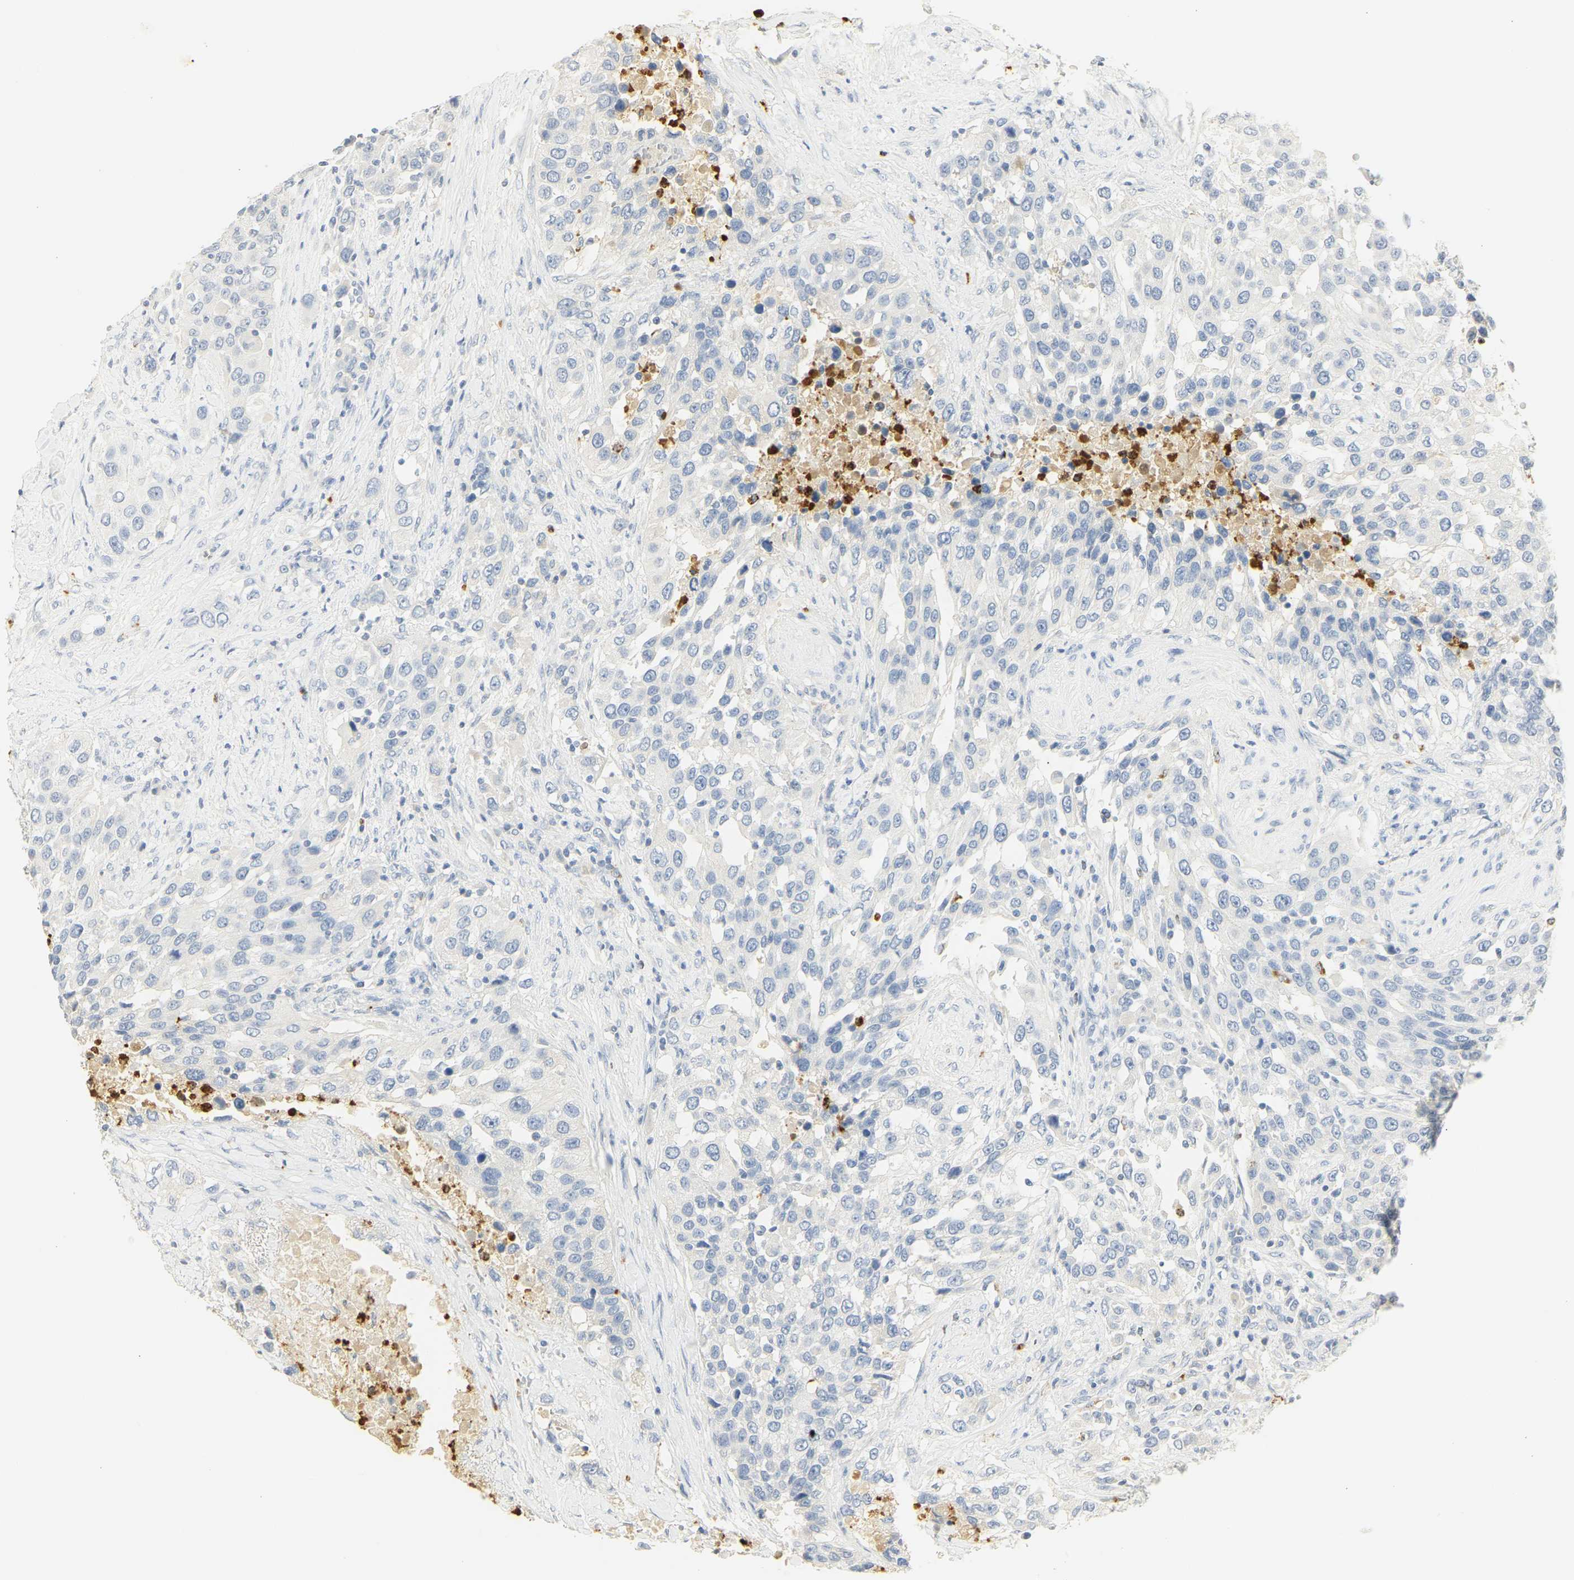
{"staining": {"intensity": "negative", "quantity": "none", "location": "none"}, "tissue": "urothelial cancer", "cell_type": "Tumor cells", "image_type": "cancer", "snomed": [{"axis": "morphology", "description": "Urothelial carcinoma, High grade"}, {"axis": "topography", "description": "Urinary bladder"}], "caption": "Urothelial cancer stained for a protein using immunohistochemistry shows no positivity tumor cells.", "gene": "MPO", "patient": {"sex": "female", "age": 80}}